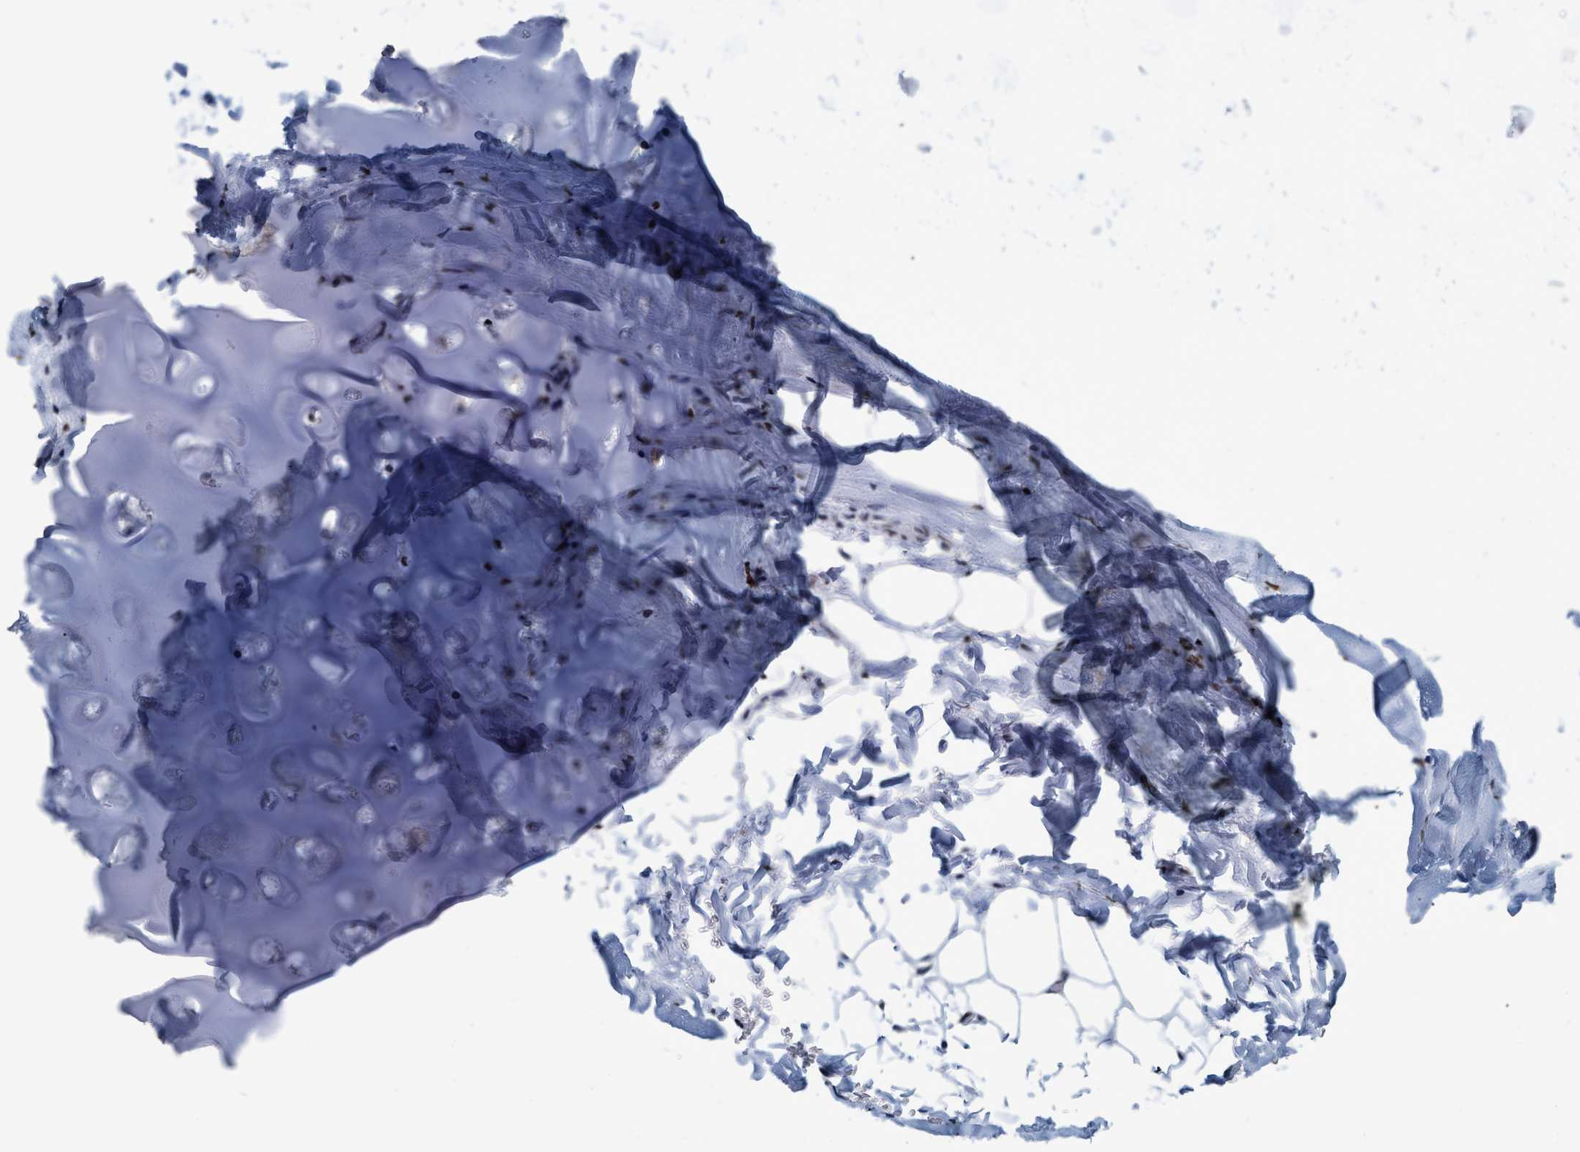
{"staining": {"intensity": "moderate", "quantity": "<25%", "location": "cytoplasmic/membranous"}, "tissue": "adipose tissue", "cell_type": "Adipocytes", "image_type": "normal", "snomed": [{"axis": "morphology", "description": "Normal tissue, NOS"}, {"axis": "topography", "description": "Cartilage tissue"}, {"axis": "topography", "description": "Bronchus"}], "caption": "This is an image of immunohistochemistry staining of normal adipose tissue, which shows moderate expression in the cytoplasmic/membranous of adipocytes.", "gene": "CCNE2", "patient": {"sex": "female", "age": 73}}